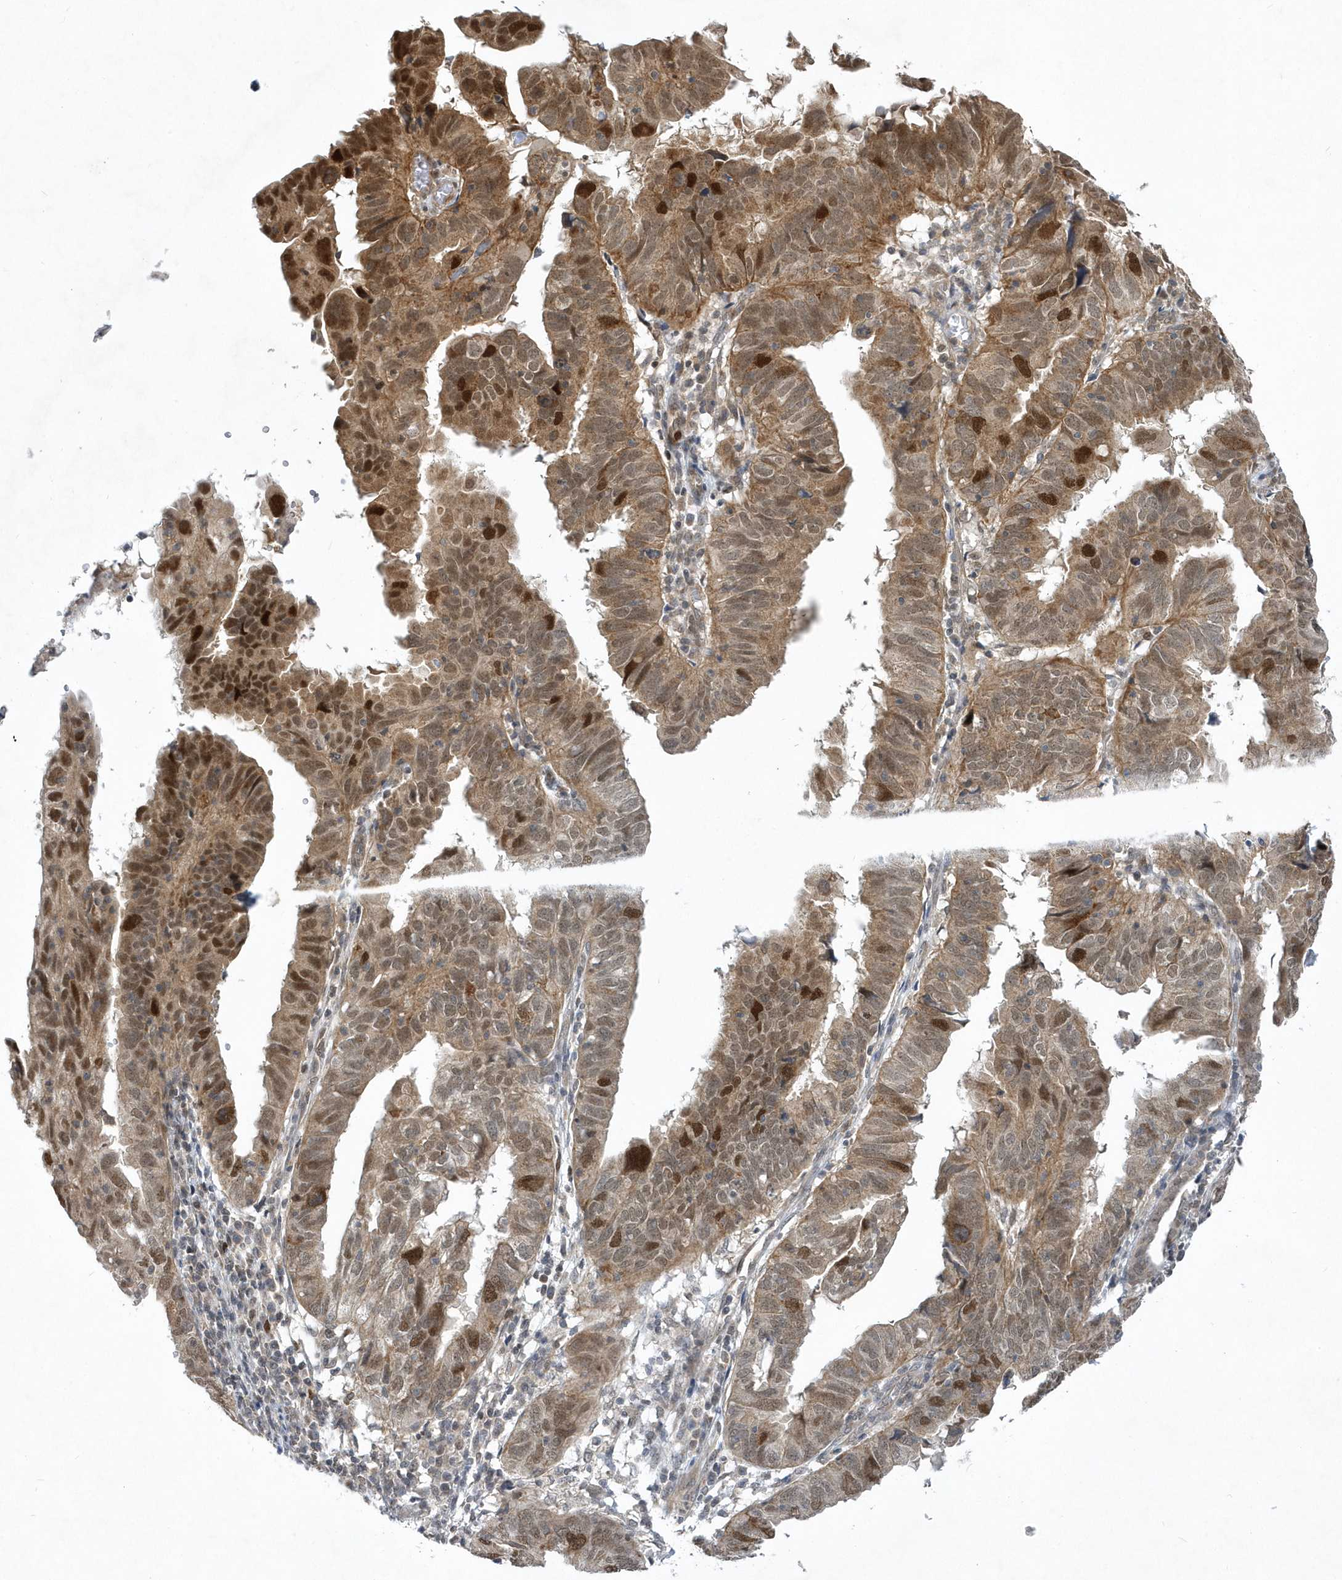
{"staining": {"intensity": "moderate", "quantity": ">75%", "location": "cytoplasmic/membranous,nuclear"}, "tissue": "endometrial cancer", "cell_type": "Tumor cells", "image_type": "cancer", "snomed": [{"axis": "morphology", "description": "Adenocarcinoma, NOS"}, {"axis": "topography", "description": "Uterus"}], "caption": "DAB (3,3'-diaminobenzidine) immunohistochemical staining of human endometrial cancer (adenocarcinoma) exhibits moderate cytoplasmic/membranous and nuclear protein positivity in about >75% of tumor cells. The staining is performed using DAB brown chromogen to label protein expression. The nuclei are counter-stained blue using hematoxylin.", "gene": "MXI1", "patient": {"sex": "female", "age": 77}}